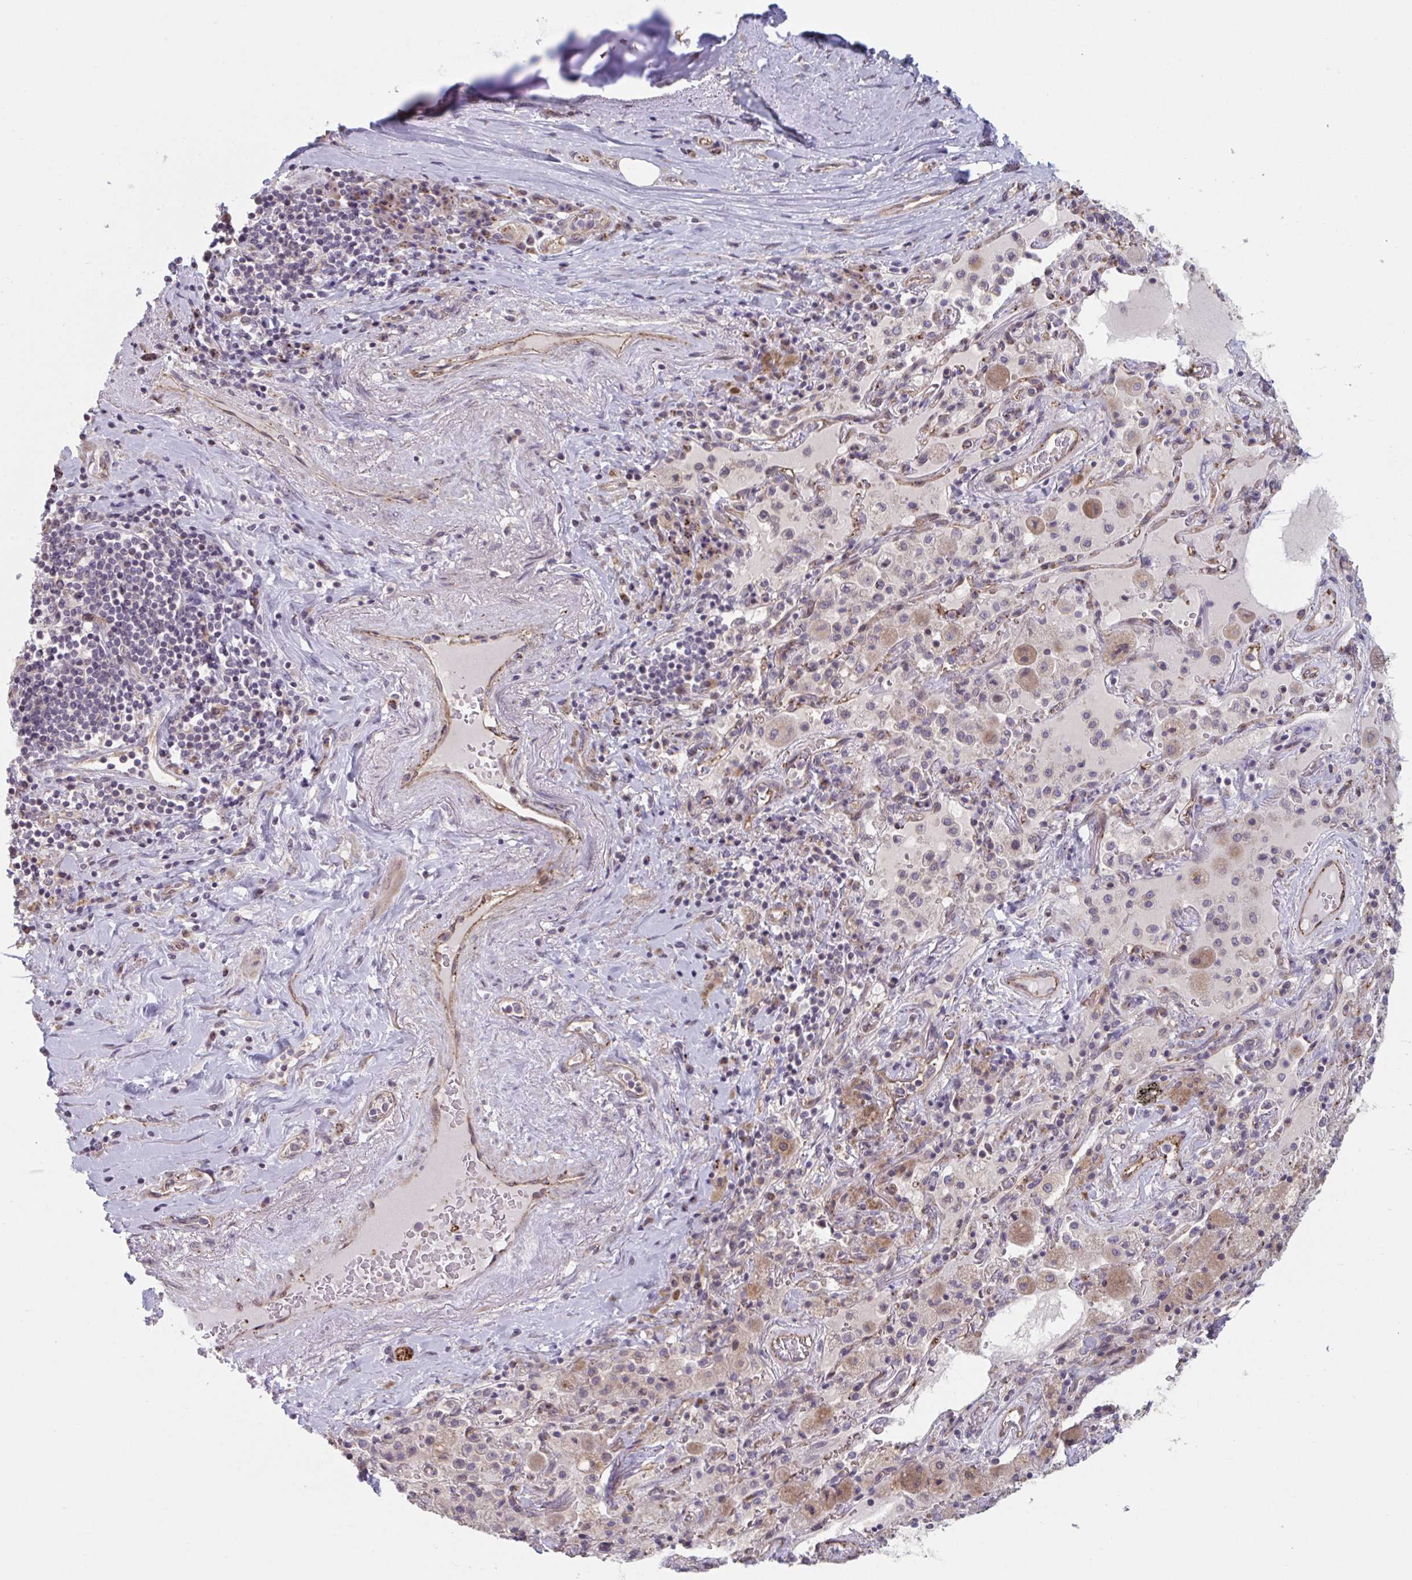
{"staining": {"intensity": "weak", "quantity": ">75%", "location": "cytoplasmic/membranous"}, "tissue": "adipose tissue", "cell_type": "Adipocytes", "image_type": "normal", "snomed": [{"axis": "morphology", "description": "Normal tissue, NOS"}, {"axis": "topography", "description": "Cartilage tissue"}, {"axis": "topography", "description": "Bronchus"}], "caption": "Protein staining displays weak cytoplasmic/membranous expression in approximately >75% of adipocytes in benign adipose tissue. (Brightfield microscopy of DAB IHC at high magnification).", "gene": "TNFSF10", "patient": {"sex": "male", "age": 64}}